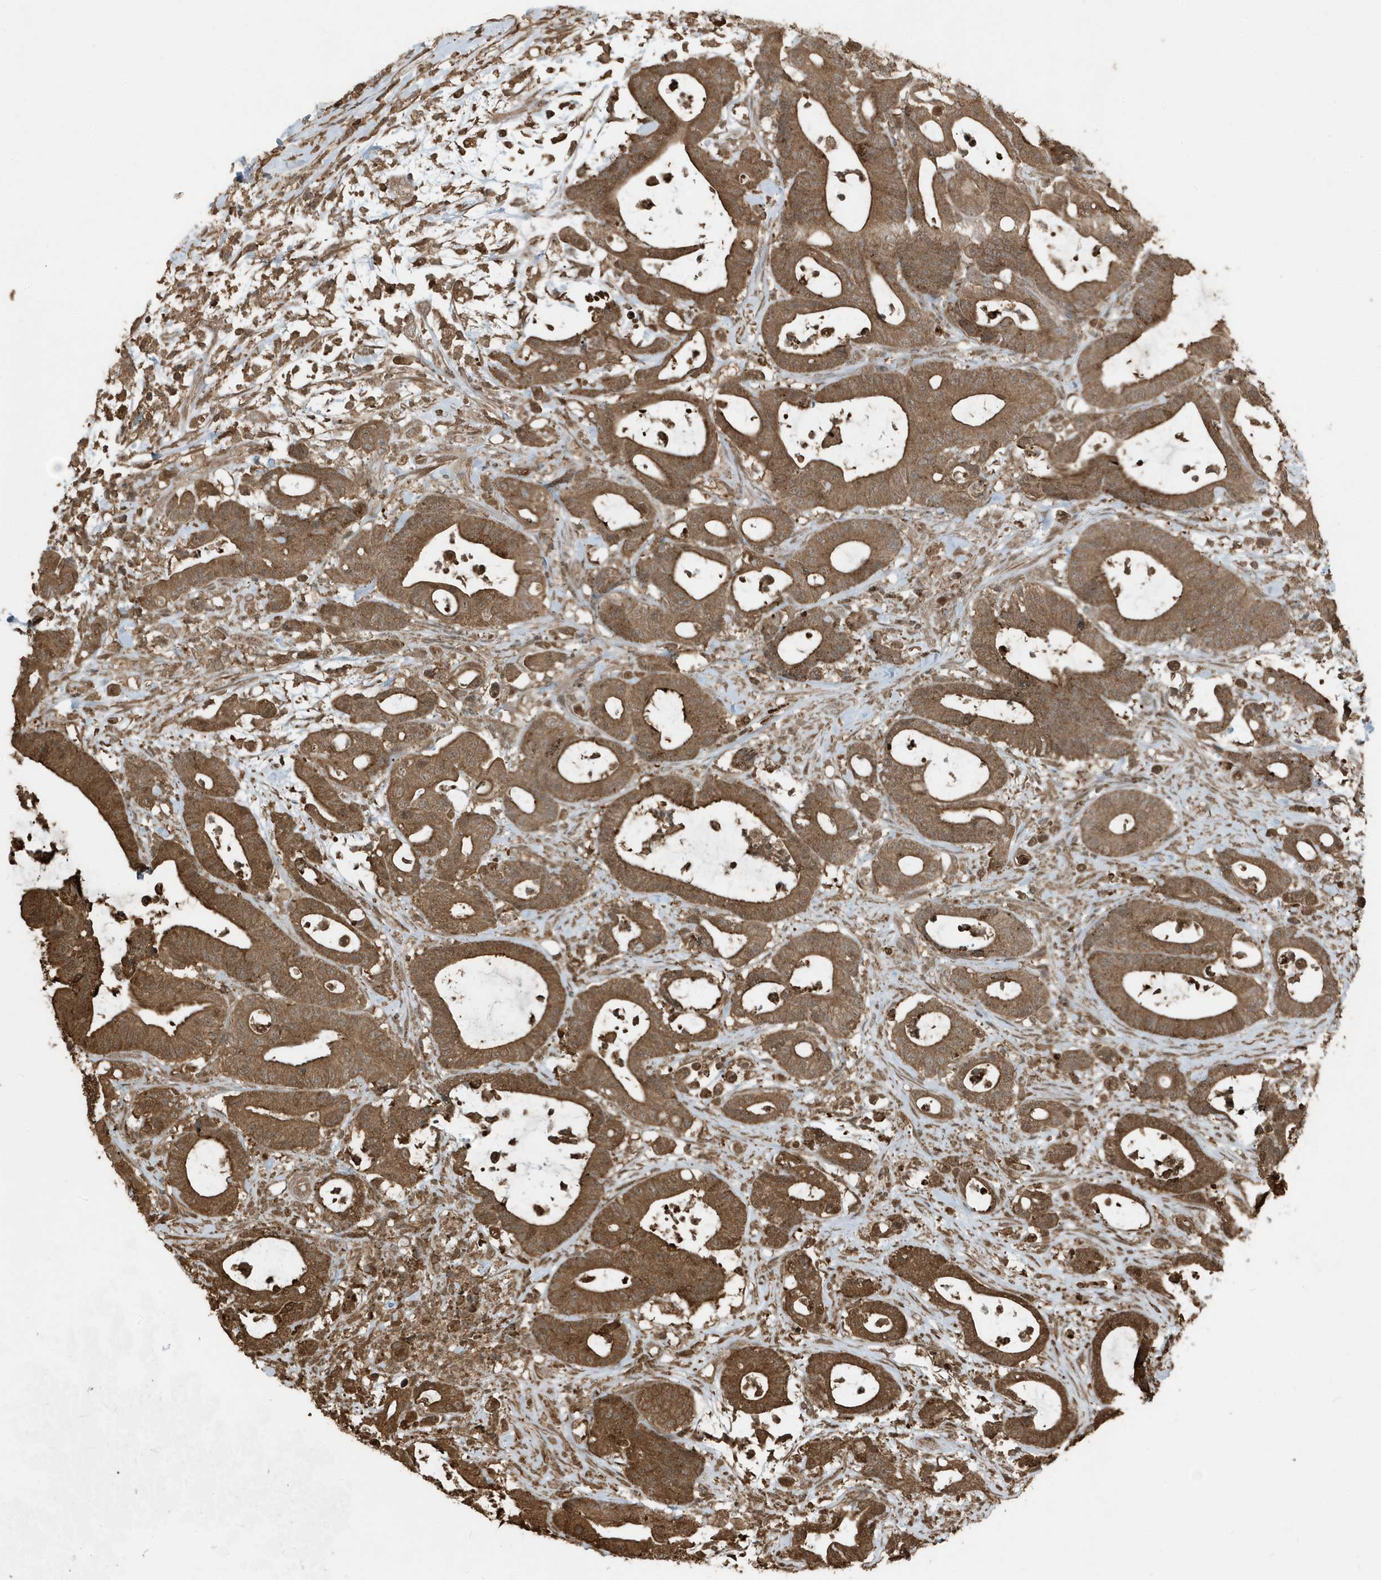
{"staining": {"intensity": "strong", "quantity": ">75%", "location": "cytoplasmic/membranous"}, "tissue": "colorectal cancer", "cell_type": "Tumor cells", "image_type": "cancer", "snomed": [{"axis": "morphology", "description": "Adenocarcinoma, NOS"}, {"axis": "topography", "description": "Colon"}], "caption": "Immunohistochemical staining of human colorectal cancer displays strong cytoplasmic/membranous protein expression in about >75% of tumor cells.", "gene": "AZI2", "patient": {"sex": "female", "age": 84}}